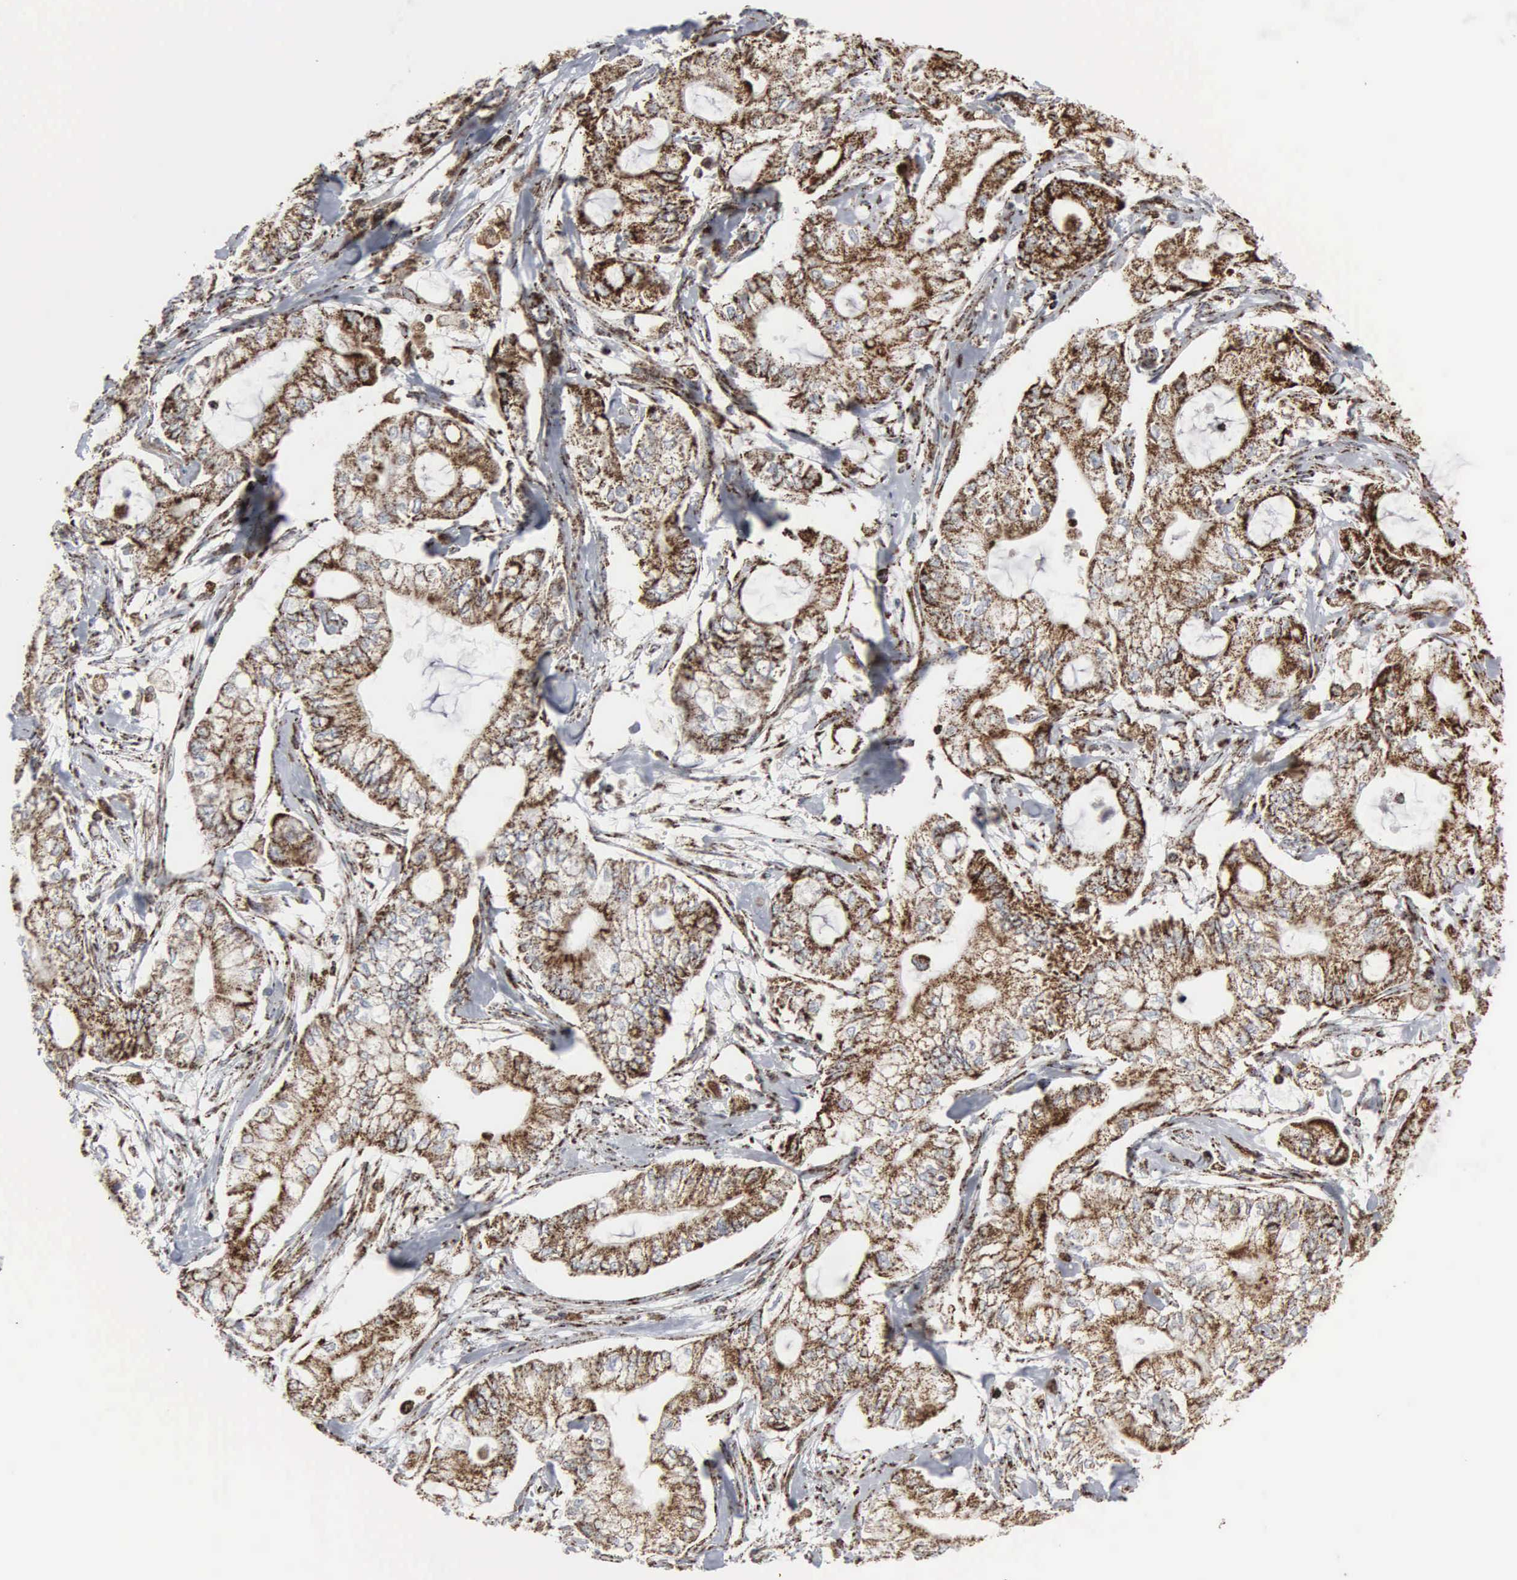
{"staining": {"intensity": "strong", "quantity": ">75%", "location": "cytoplasmic/membranous"}, "tissue": "pancreatic cancer", "cell_type": "Tumor cells", "image_type": "cancer", "snomed": [{"axis": "morphology", "description": "Adenocarcinoma, NOS"}, {"axis": "topography", "description": "Pancreas"}], "caption": "Pancreatic cancer (adenocarcinoma) stained with a protein marker displays strong staining in tumor cells.", "gene": "HSPA9", "patient": {"sex": "male", "age": 79}}